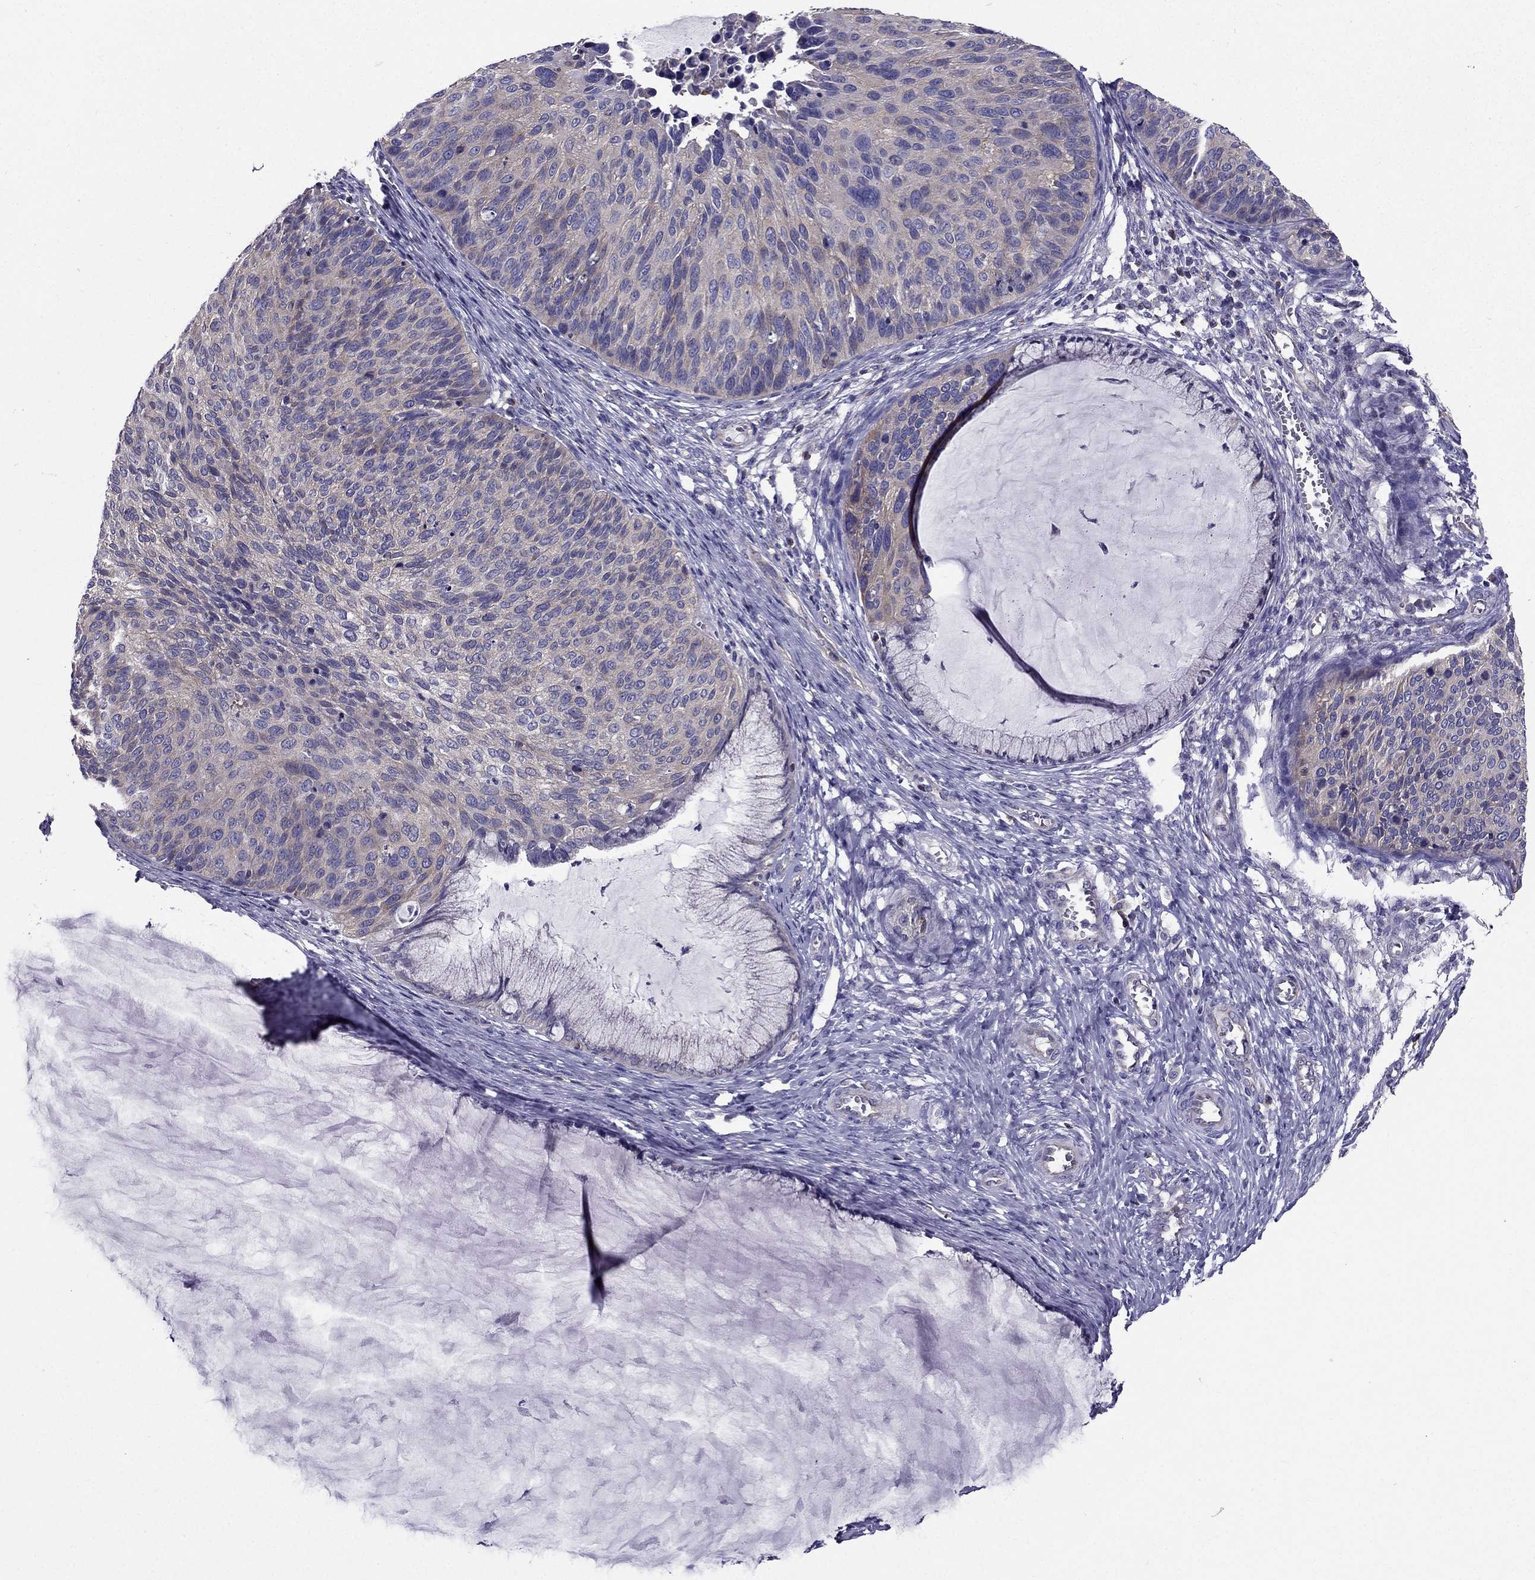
{"staining": {"intensity": "weak", "quantity": "<25%", "location": "cytoplasmic/membranous"}, "tissue": "cervical cancer", "cell_type": "Tumor cells", "image_type": "cancer", "snomed": [{"axis": "morphology", "description": "Squamous cell carcinoma, NOS"}, {"axis": "topography", "description": "Cervix"}], "caption": "A micrograph of human cervical cancer (squamous cell carcinoma) is negative for staining in tumor cells. (DAB immunohistochemistry (IHC) with hematoxylin counter stain).", "gene": "AAK1", "patient": {"sex": "female", "age": 36}}